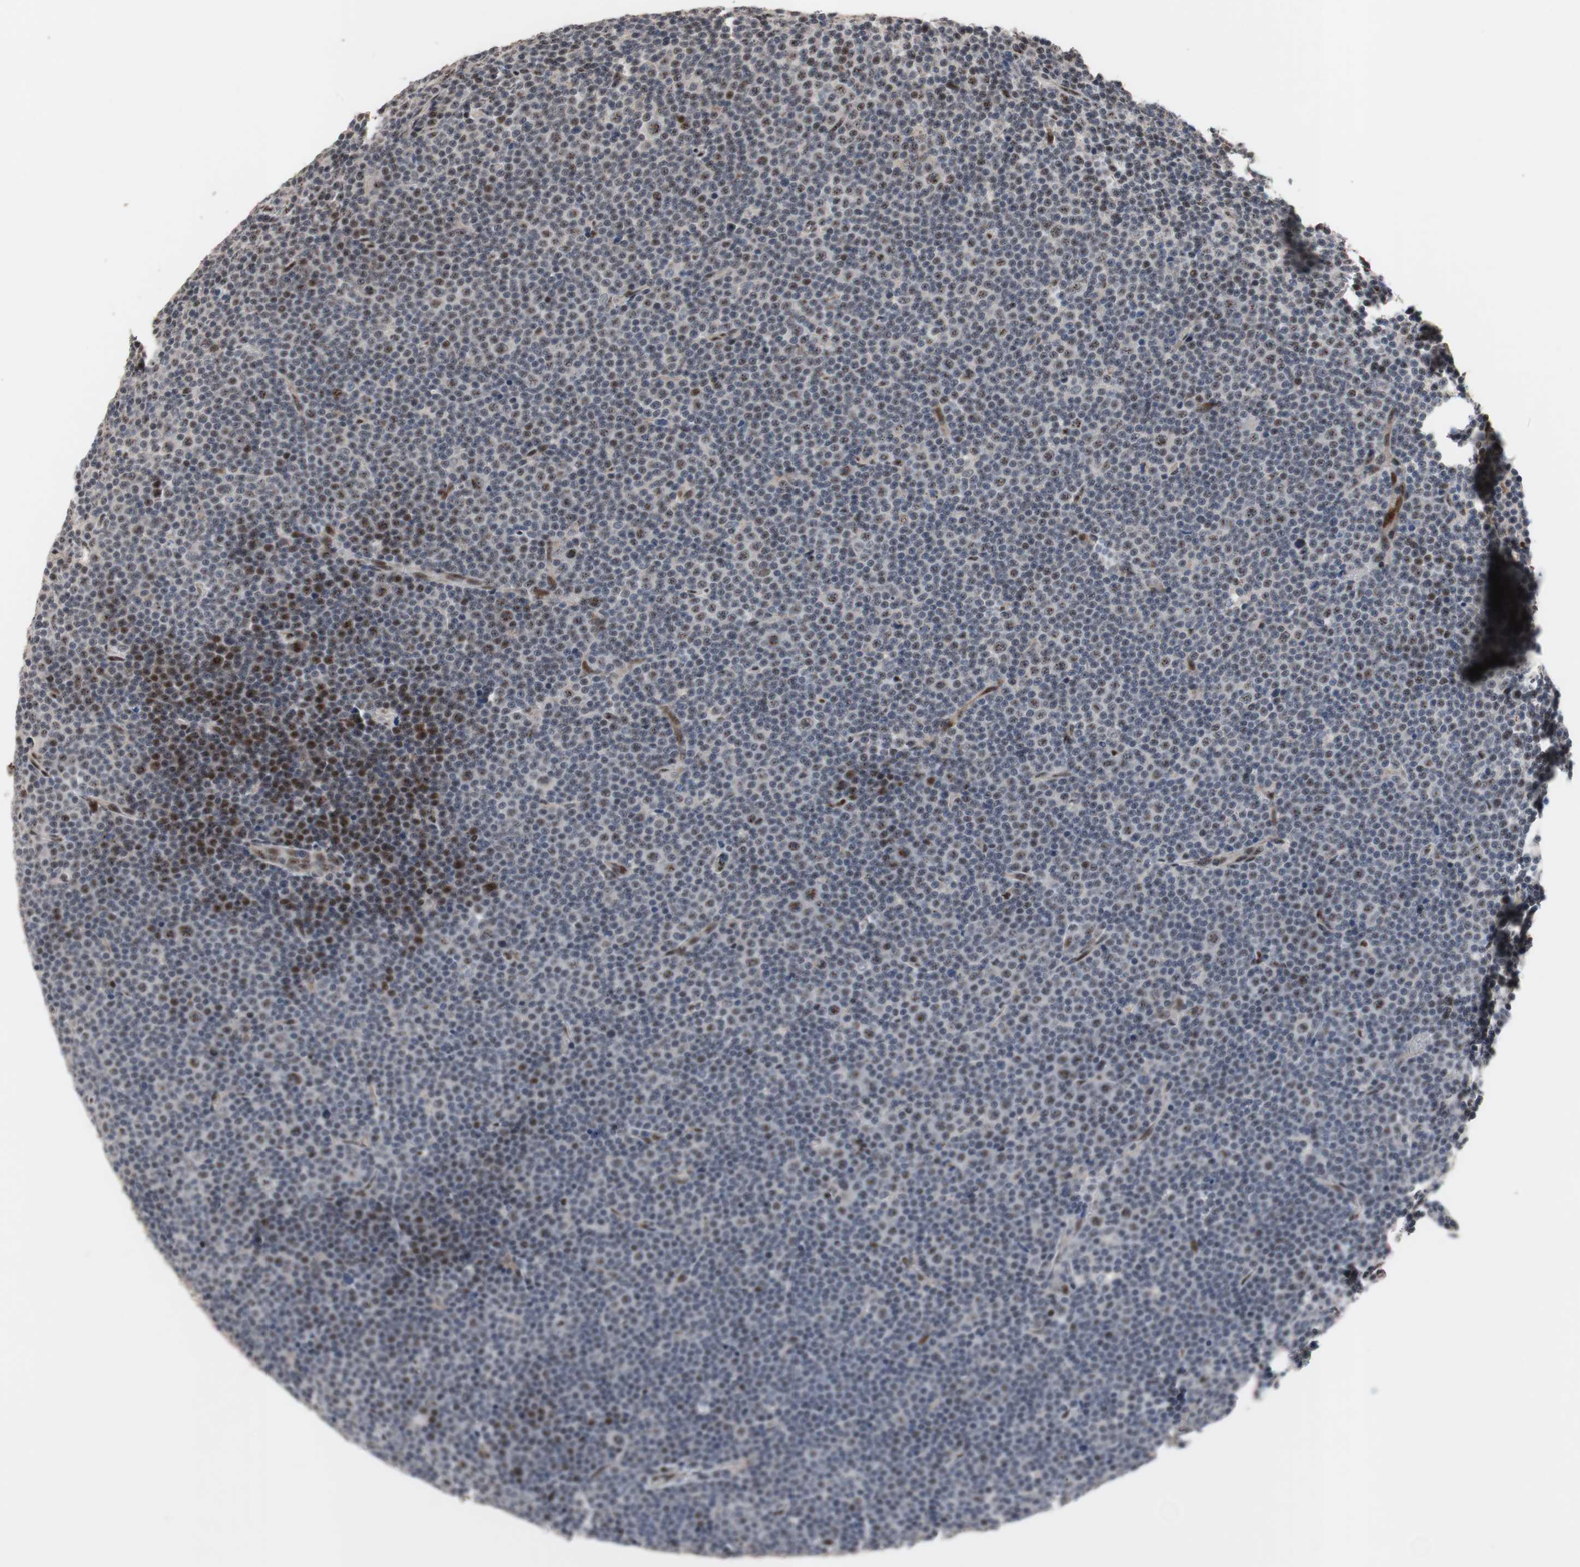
{"staining": {"intensity": "moderate", "quantity": "<25%", "location": "nuclear"}, "tissue": "lymphoma", "cell_type": "Tumor cells", "image_type": "cancer", "snomed": [{"axis": "morphology", "description": "Malignant lymphoma, non-Hodgkin's type, Low grade"}, {"axis": "topography", "description": "Lymph node"}], "caption": "Moderate nuclear expression for a protein is present in about <25% of tumor cells of lymphoma using immunohistochemistry (IHC).", "gene": "SOX7", "patient": {"sex": "female", "age": 67}}